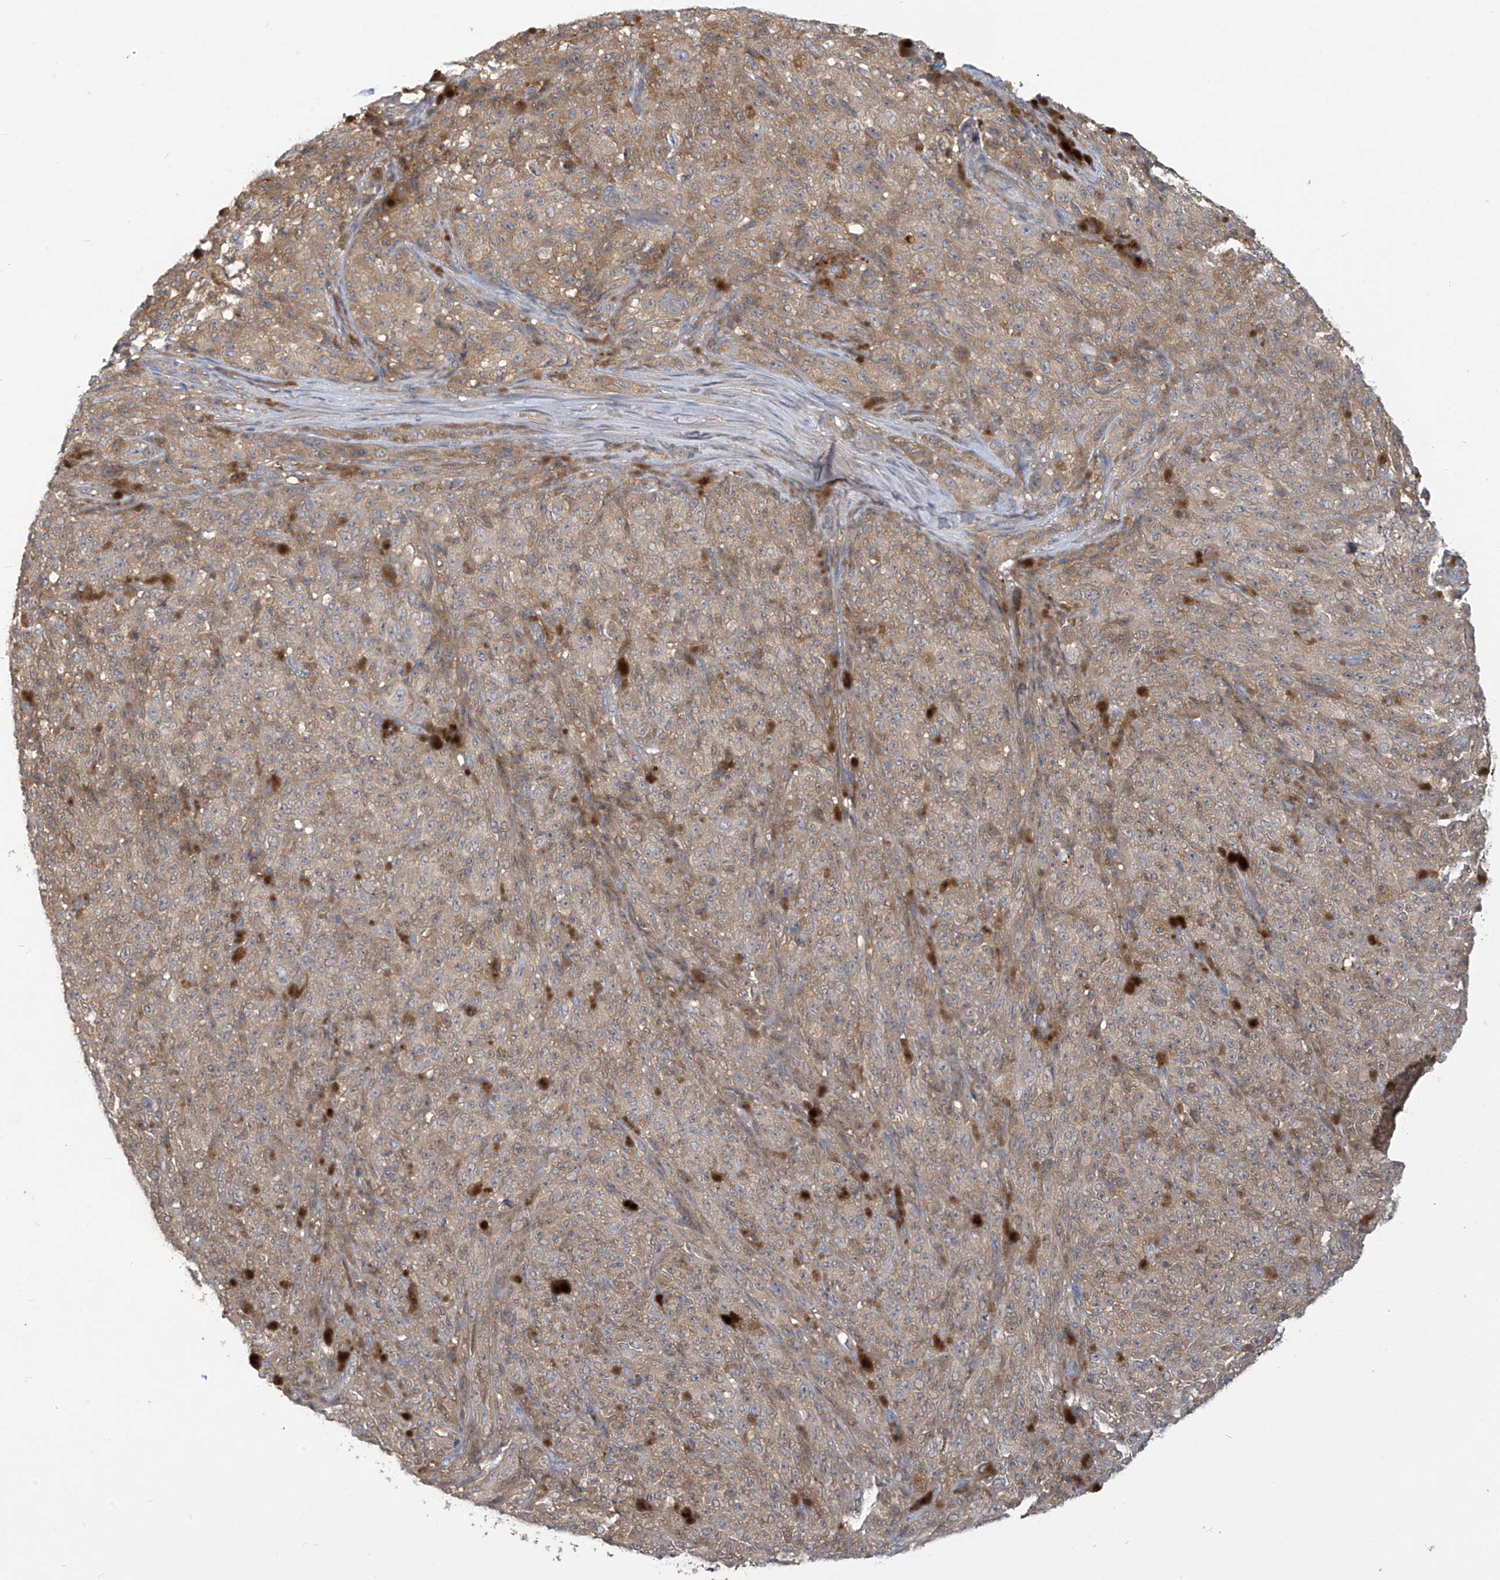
{"staining": {"intensity": "weak", "quantity": ">75%", "location": "cytoplasmic/membranous"}, "tissue": "melanoma", "cell_type": "Tumor cells", "image_type": "cancer", "snomed": [{"axis": "morphology", "description": "Malignant melanoma, NOS"}, {"axis": "topography", "description": "Skin"}], "caption": "Immunohistochemical staining of human malignant melanoma reveals low levels of weak cytoplasmic/membranous protein expression in about >75% of tumor cells. (DAB IHC with brightfield microscopy, high magnification).", "gene": "ADI1", "patient": {"sex": "female", "age": 82}}